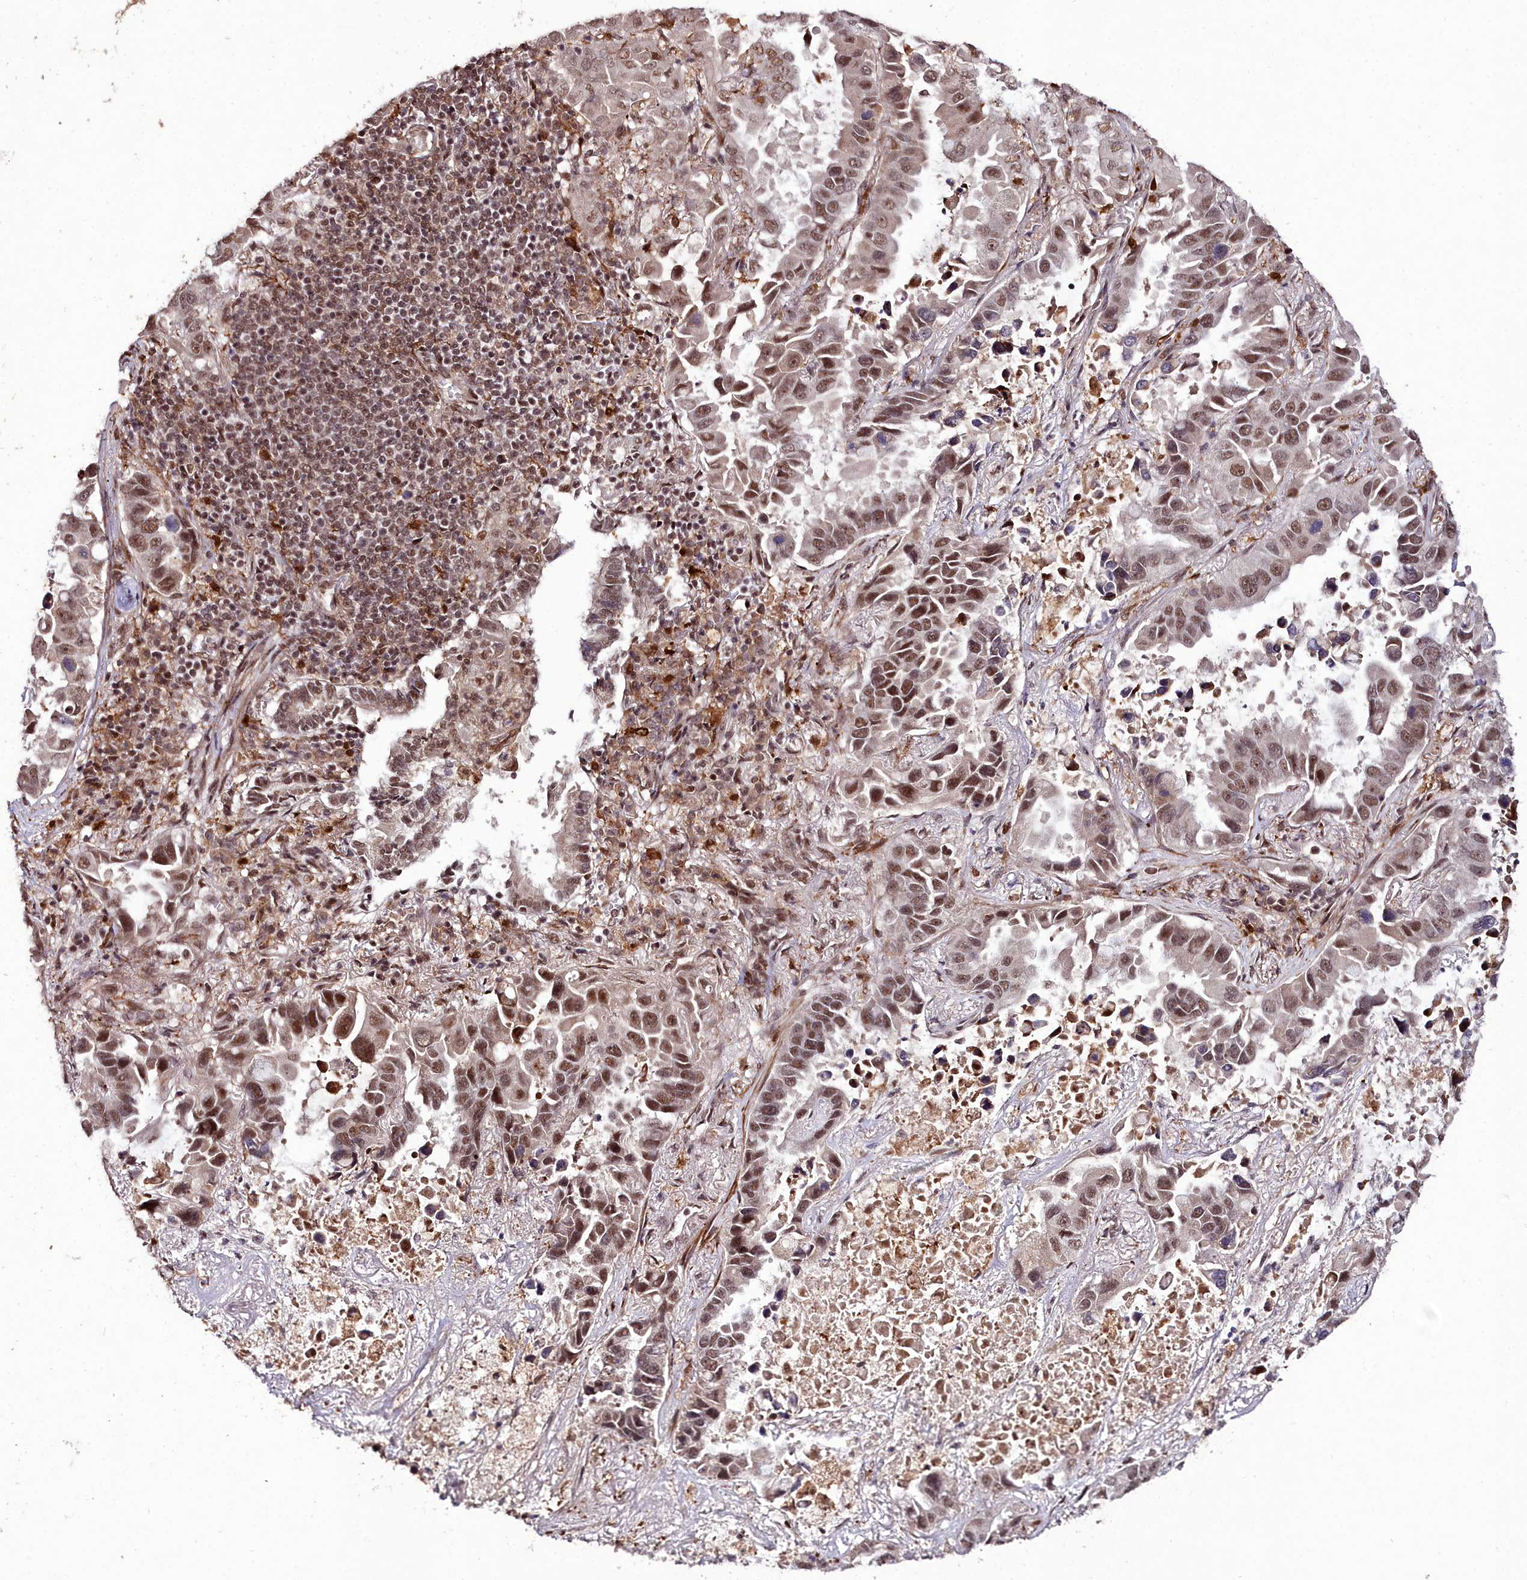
{"staining": {"intensity": "moderate", "quantity": ">75%", "location": "nuclear"}, "tissue": "lung cancer", "cell_type": "Tumor cells", "image_type": "cancer", "snomed": [{"axis": "morphology", "description": "Adenocarcinoma, NOS"}, {"axis": "topography", "description": "Lung"}], "caption": "A micrograph of lung cancer (adenocarcinoma) stained for a protein shows moderate nuclear brown staining in tumor cells. Ihc stains the protein of interest in brown and the nuclei are stained blue.", "gene": "CXXC1", "patient": {"sex": "male", "age": 64}}